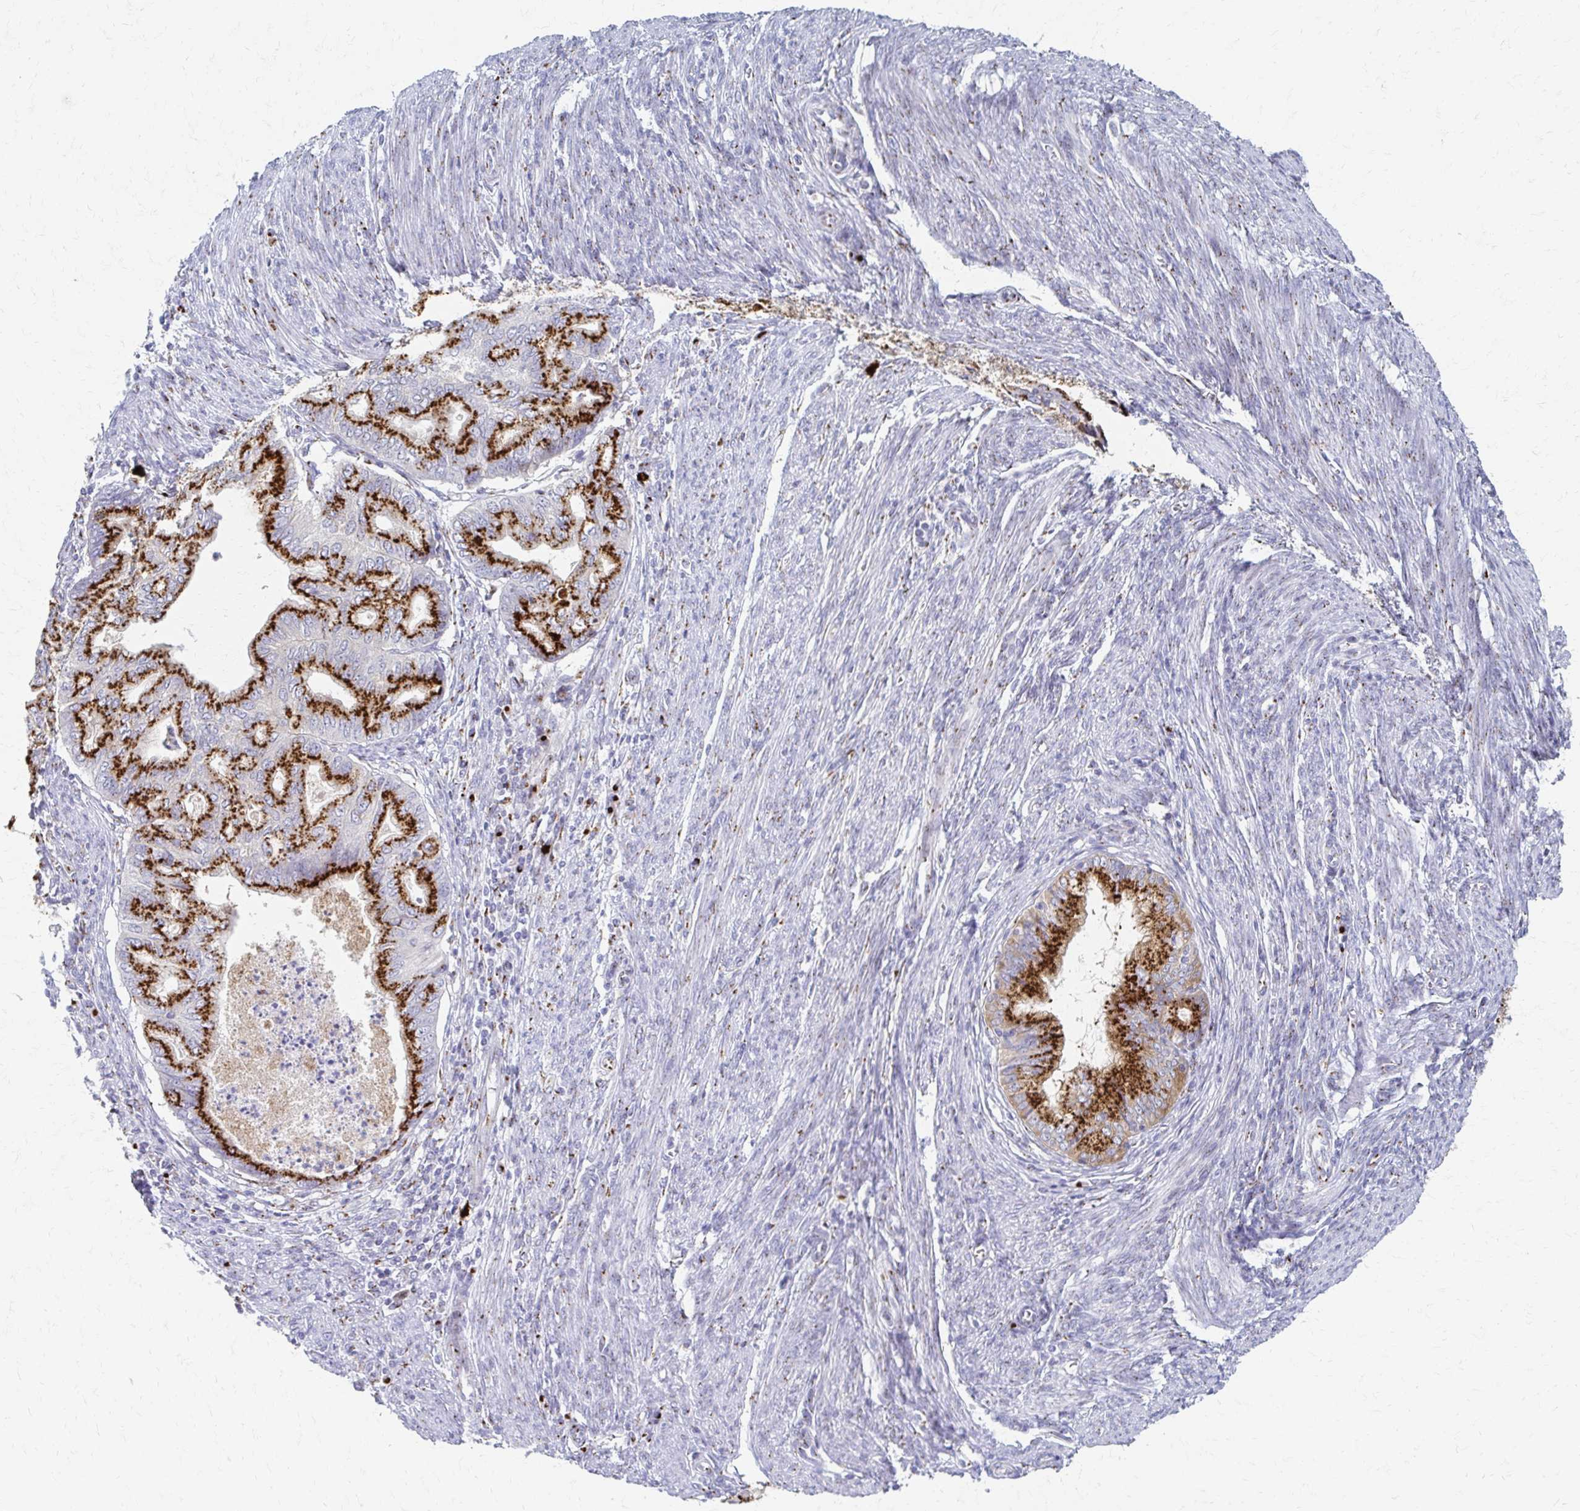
{"staining": {"intensity": "strong", "quantity": ">75%", "location": "cytoplasmic/membranous"}, "tissue": "endometrial cancer", "cell_type": "Tumor cells", "image_type": "cancer", "snomed": [{"axis": "morphology", "description": "Adenocarcinoma, NOS"}, {"axis": "topography", "description": "Endometrium"}], "caption": "IHC (DAB (3,3'-diaminobenzidine)) staining of endometrial cancer (adenocarcinoma) demonstrates strong cytoplasmic/membranous protein positivity in approximately >75% of tumor cells.", "gene": "TM9SF1", "patient": {"sex": "female", "age": 79}}